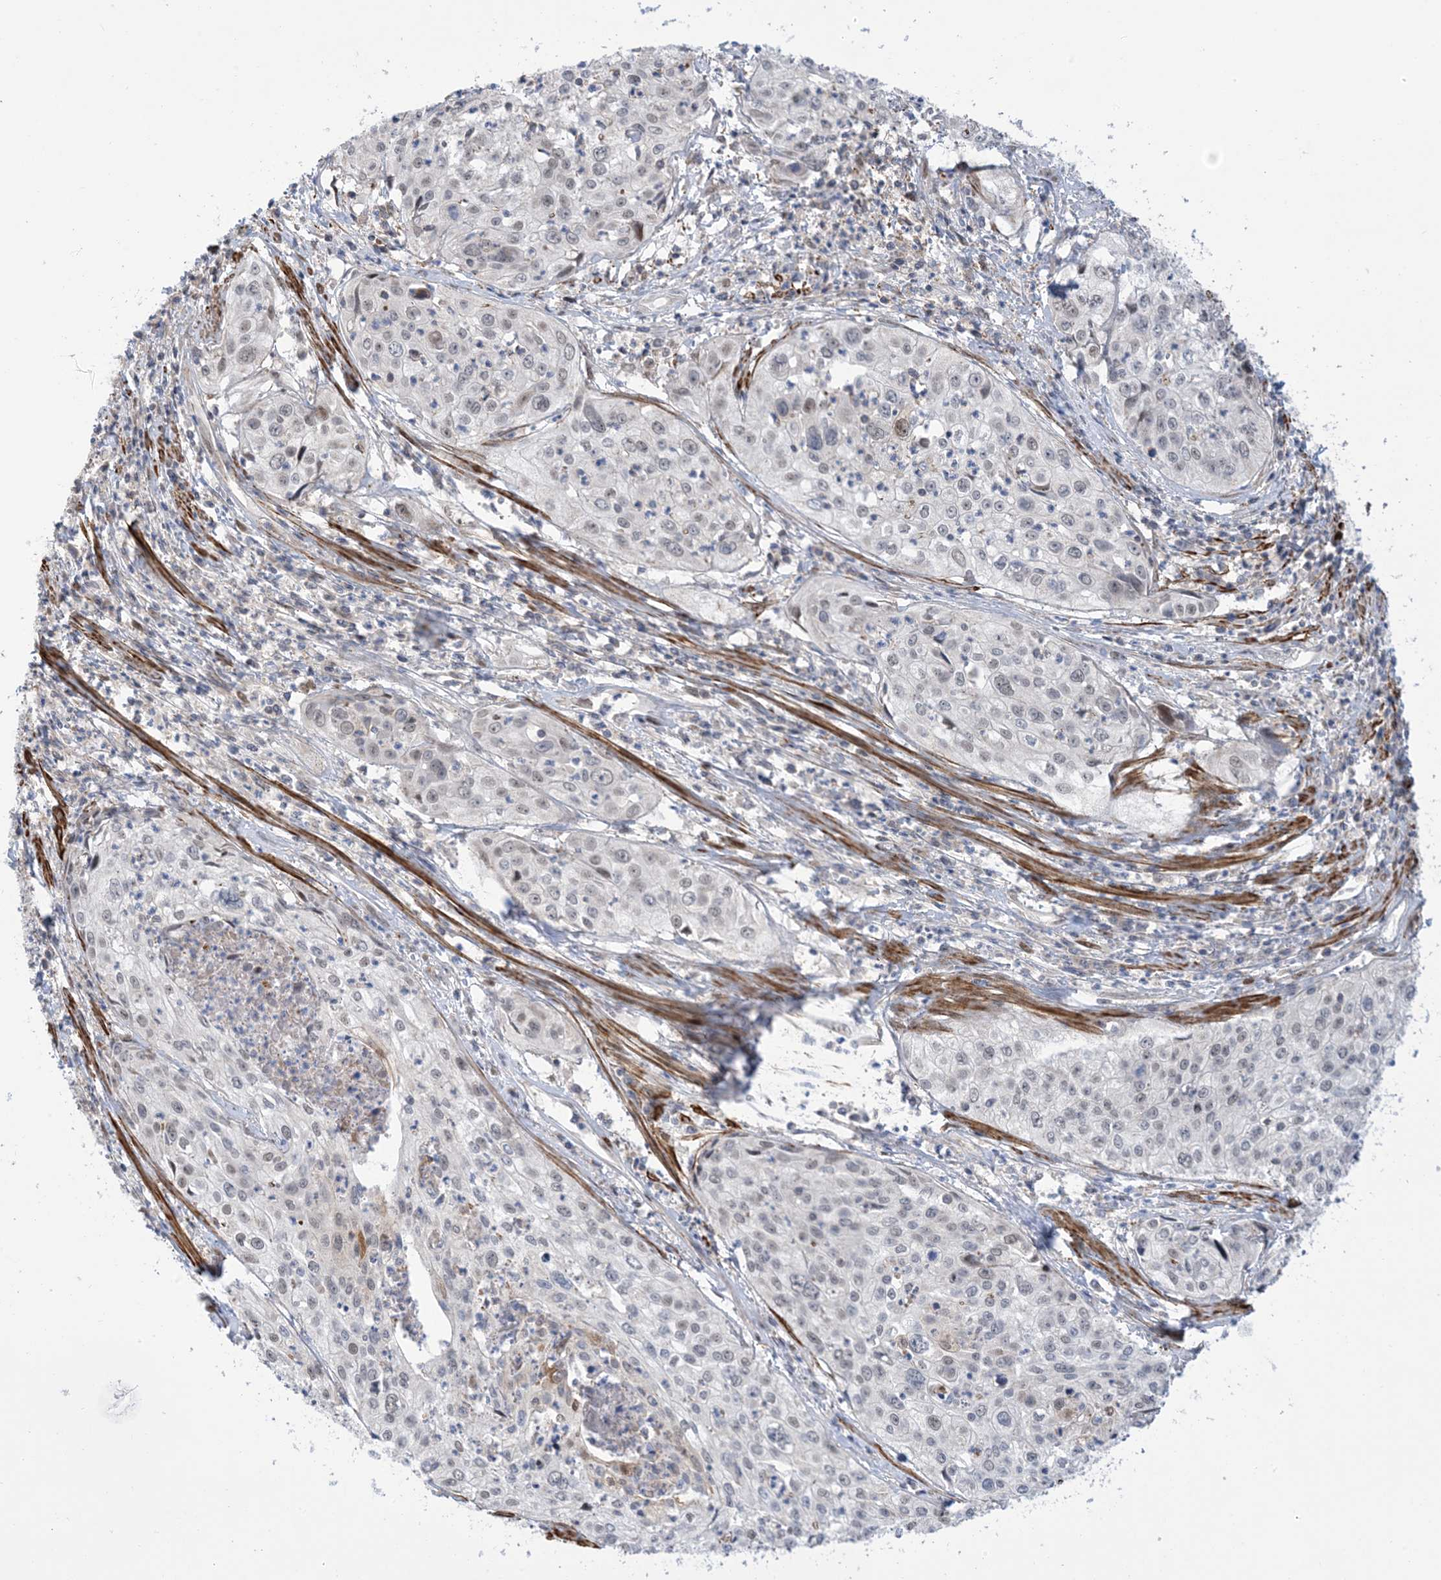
{"staining": {"intensity": "negative", "quantity": "none", "location": "none"}, "tissue": "cervical cancer", "cell_type": "Tumor cells", "image_type": "cancer", "snomed": [{"axis": "morphology", "description": "Squamous cell carcinoma, NOS"}, {"axis": "topography", "description": "Cervix"}], "caption": "This is an IHC micrograph of human cervical cancer. There is no expression in tumor cells.", "gene": "ZNF8", "patient": {"sex": "female", "age": 31}}